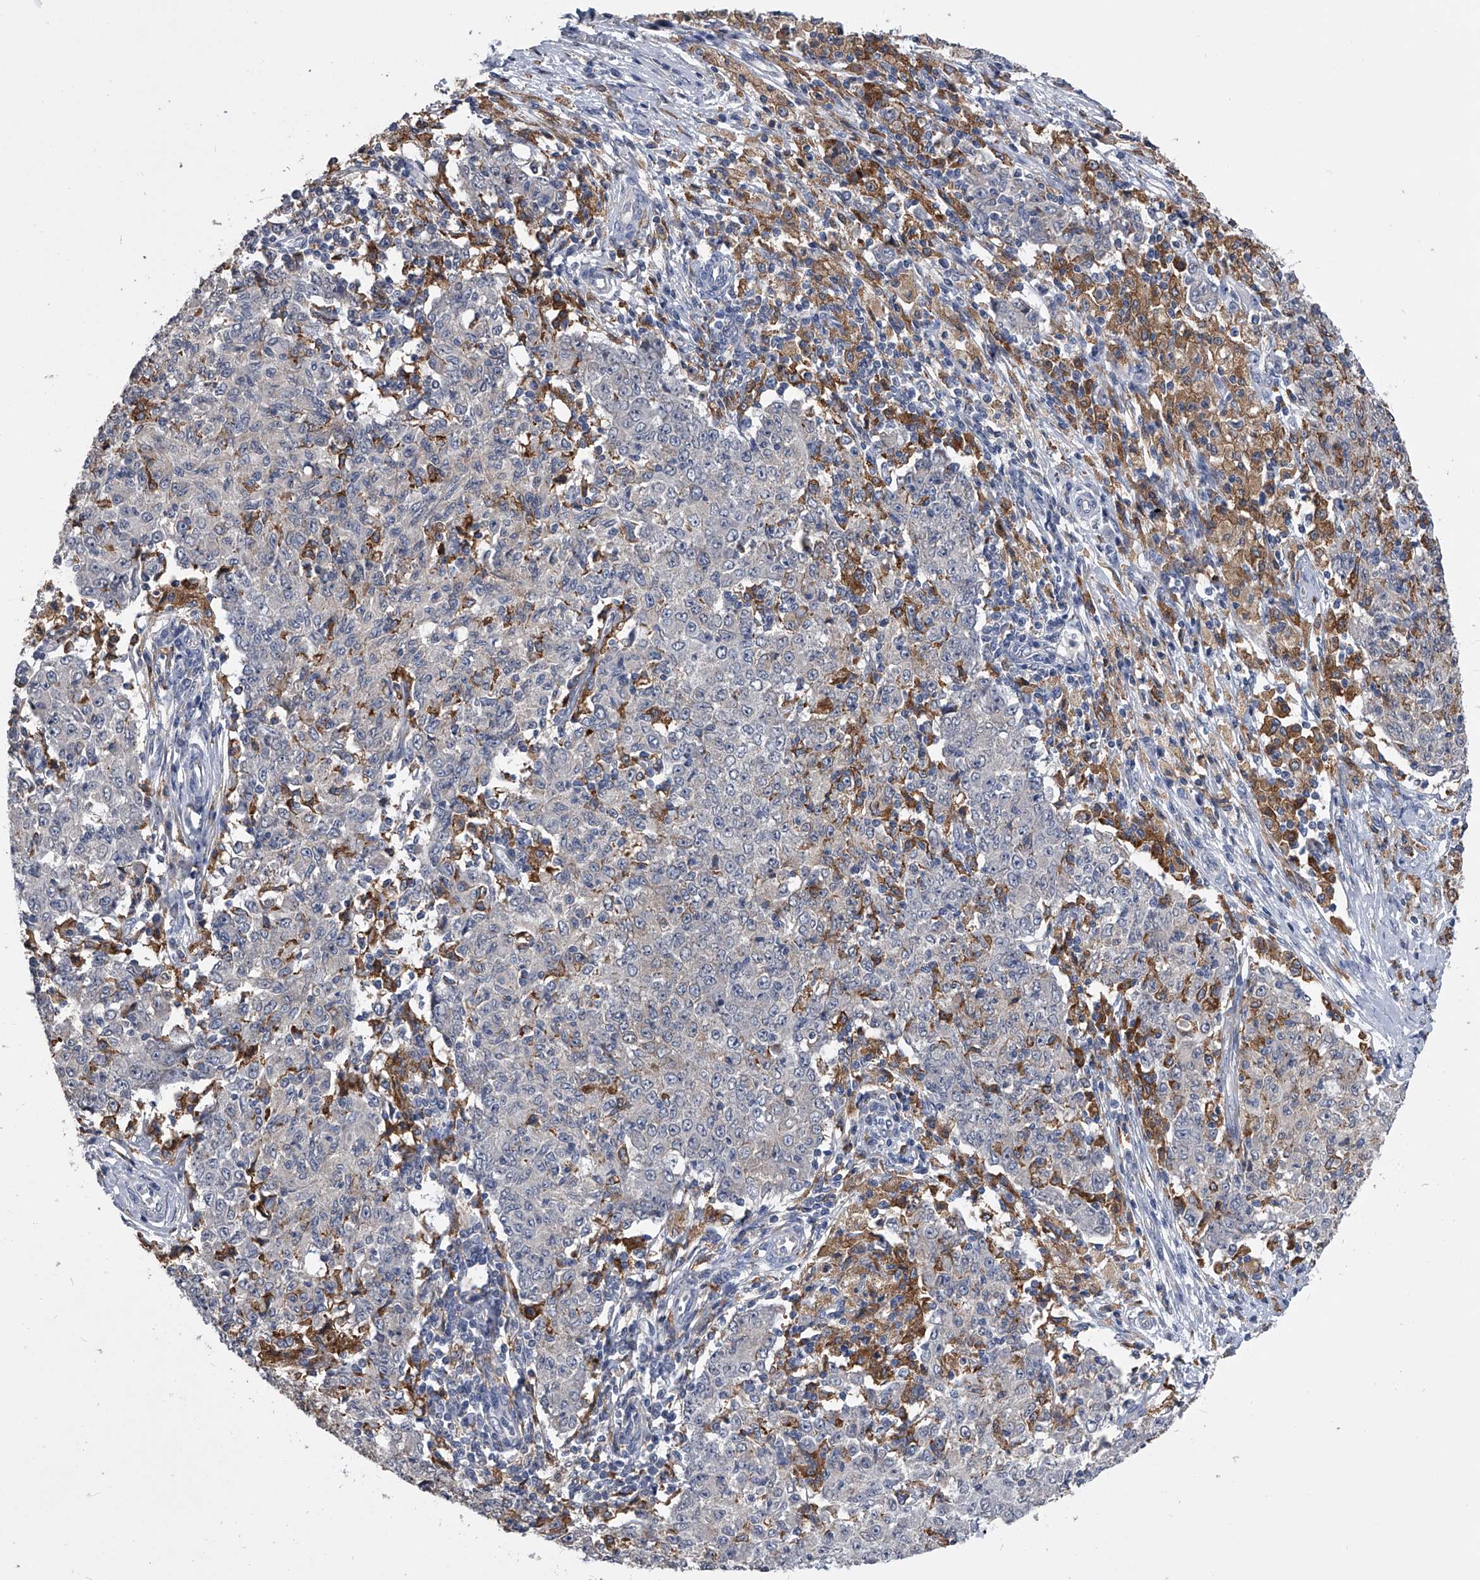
{"staining": {"intensity": "negative", "quantity": "none", "location": "none"}, "tissue": "ovarian cancer", "cell_type": "Tumor cells", "image_type": "cancer", "snomed": [{"axis": "morphology", "description": "Carcinoma, endometroid"}, {"axis": "topography", "description": "Ovary"}], "caption": "IHC of human endometroid carcinoma (ovarian) shows no expression in tumor cells.", "gene": "MAP4K3", "patient": {"sex": "female", "age": 42}}